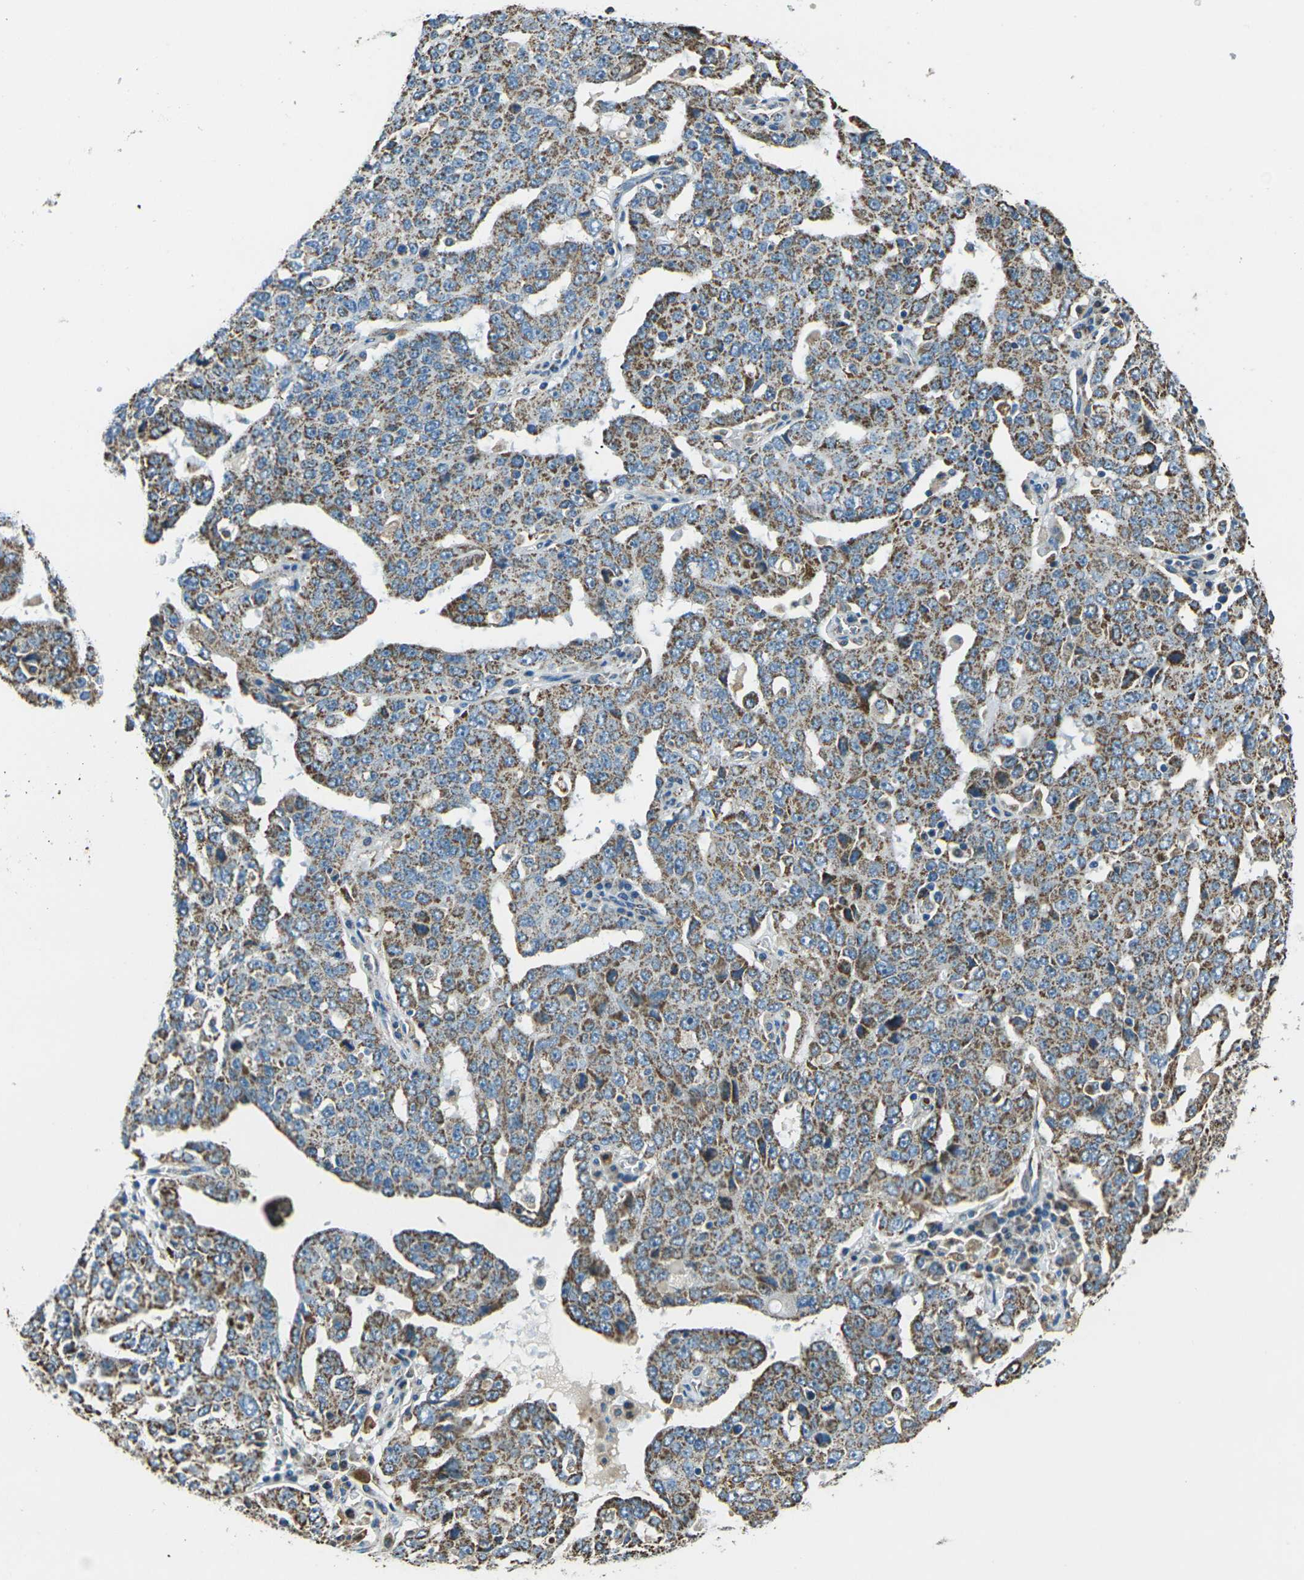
{"staining": {"intensity": "moderate", "quantity": ">75%", "location": "cytoplasmic/membranous"}, "tissue": "ovarian cancer", "cell_type": "Tumor cells", "image_type": "cancer", "snomed": [{"axis": "morphology", "description": "Carcinoma, endometroid"}, {"axis": "topography", "description": "Ovary"}], "caption": "Immunohistochemical staining of ovarian cancer (endometroid carcinoma) reveals medium levels of moderate cytoplasmic/membranous expression in about >75% of tumor cells.", "gene": "IRF3", "patient": {"sex": "female", "age": 62}}